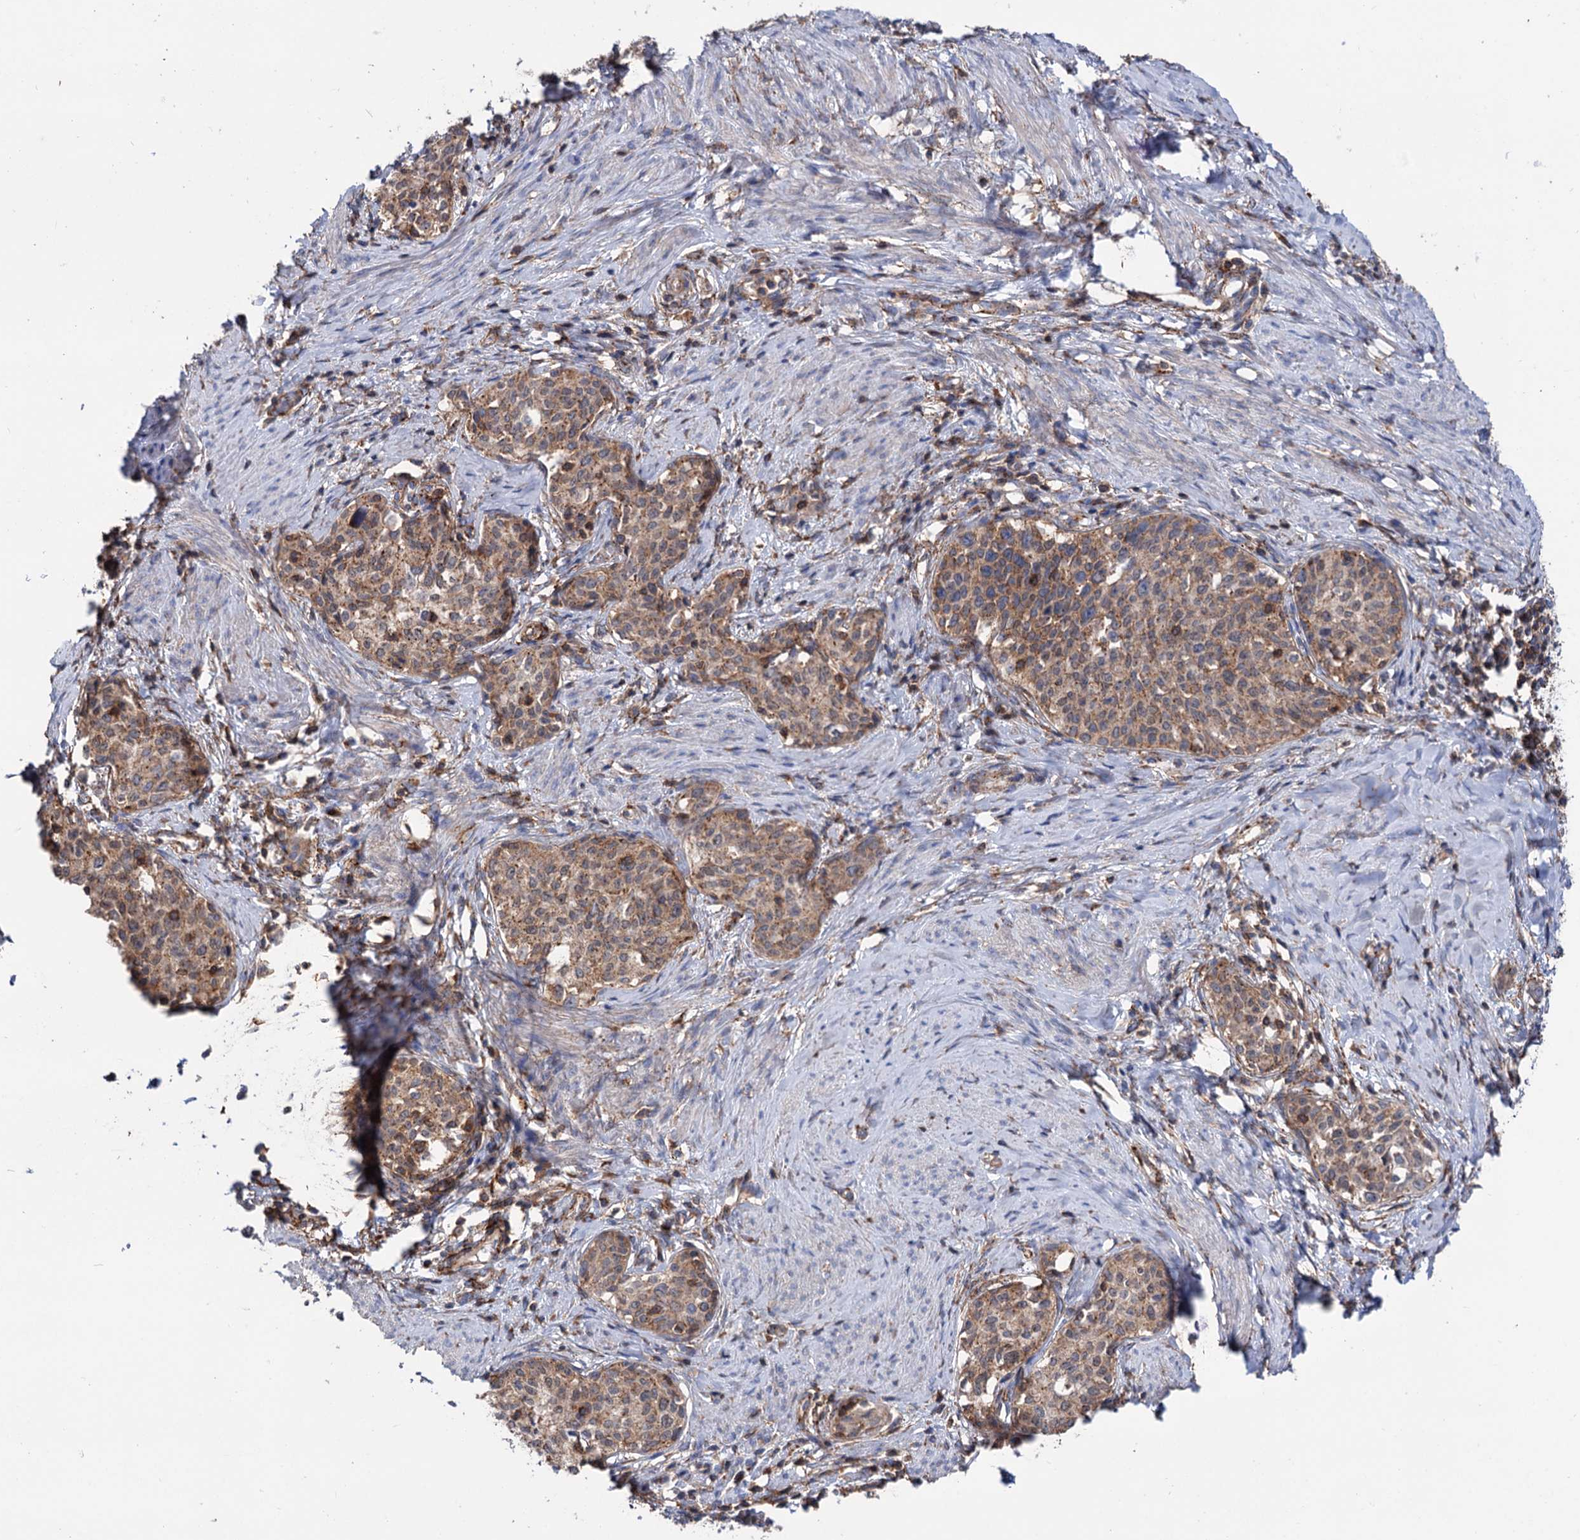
{"staining": {"intensity": "weak", "quantity": ">75%", "location": "cytoplasmic/membranous"}, "tissue": "cervical cancer", "cell_type": "Tumor cells", "image_type": "cancer", "snomed": [{"axis": "morphology", "description": "Squamous cell carcinoma, NOS"}, {"axis": "morphology", "description": "Adenocarcinoma, NOS"}, {"axis": "topography", "description": "Cervix"}], "caption": "IHC (DAB (3,3'-diaminobenzidine)) staining of cervical cancer (squamous cell carcinoma) exhibits weak cytoplasmic/membranous protein positivity in approximately >75% of tumor cells. (IHC, brightfield microscopy, high magnification).", "gene": "DEF6", "patient": {"sex": "female", "age": 52}}